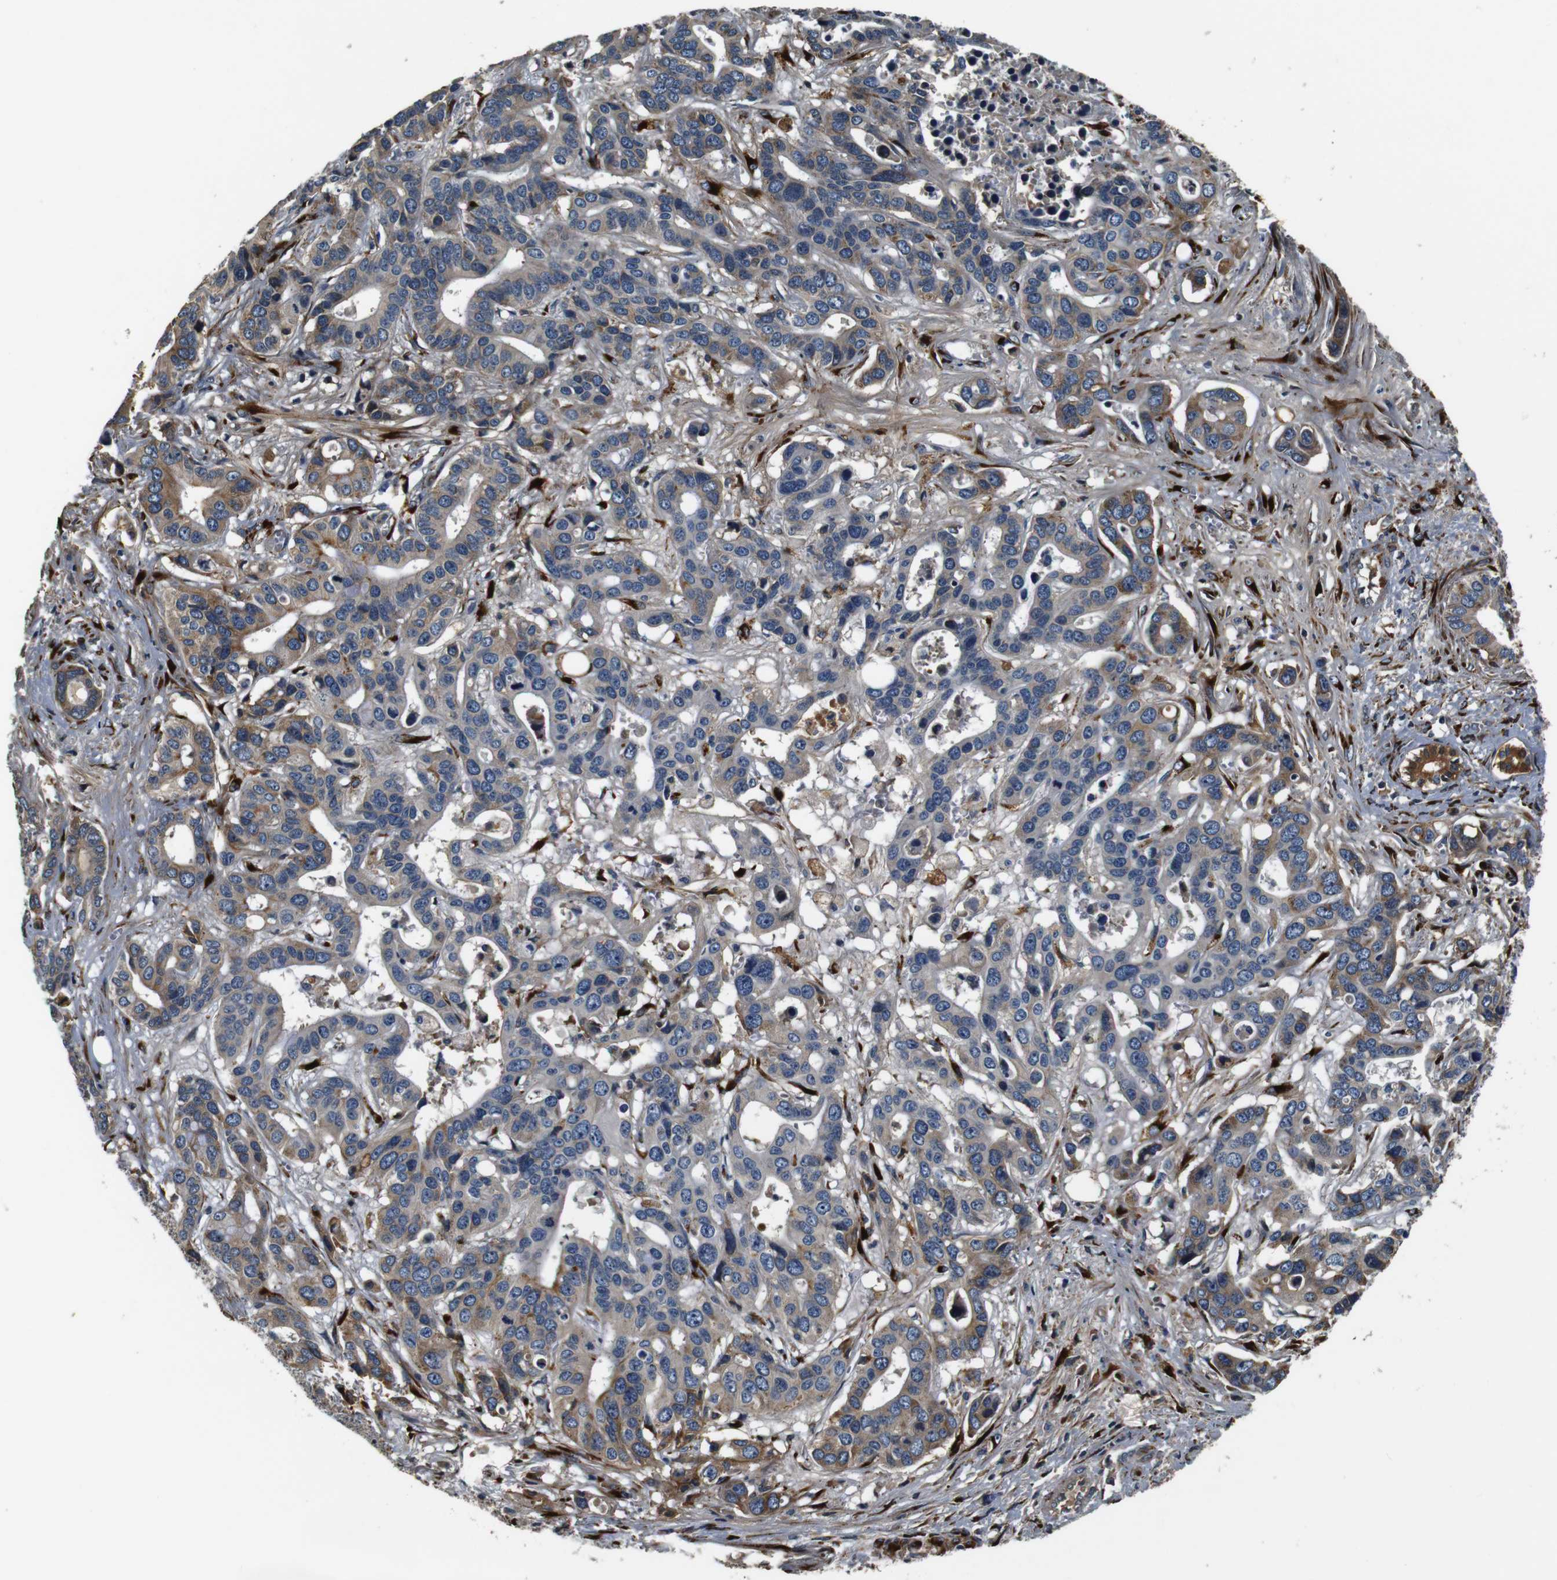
{"staining": {"intensity": "weak", "quantity": "25%-75%", "location": "cytoplasmic/membranous"}, "tissue": "liver cancer", "cell_type": "Tumor cells", "image_type": "cancer", "snomed": [{"axis": "morphology", "description": "Cholangiocarcinoma"}, {"axis": "topography", "description": "Liver"}], "caption": "Immunohistochemistry (IHC) of liver cancer demonstrates low levels of weak cytoplasmic/membranous expression in about 25%-75% of tumor cells. The staining was performed using DAB to visualize the protein expression in brown, while the nuclei were stained in blue with hematoxylin (Magnification: 20x).", "gene": "COL1A1", "patient": {"sex": "female", "age": 65}}